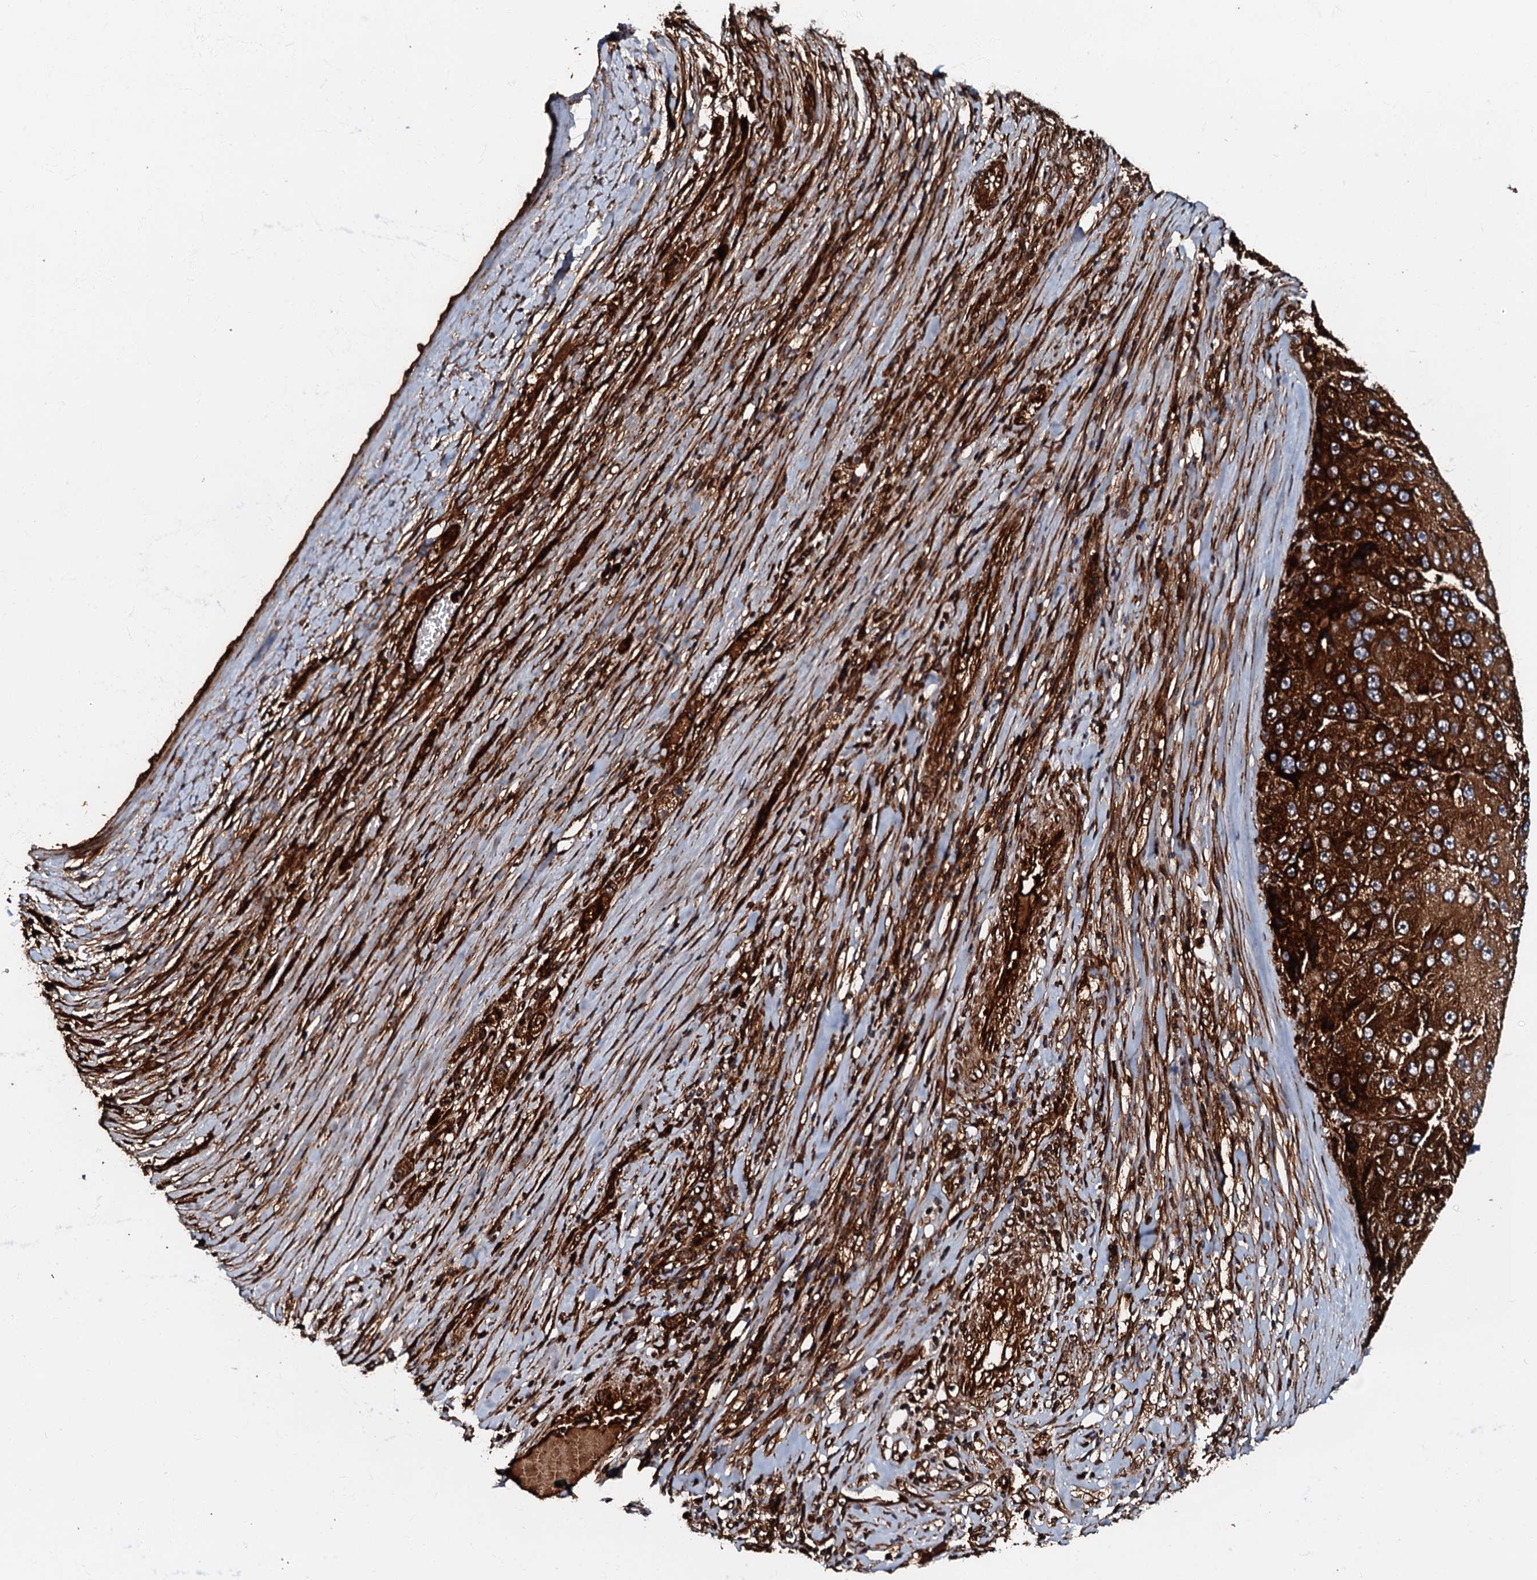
{"staining": {"intensity": "strong", "quantity": ">75%", "location": "cytoplasmic/membranous"}, "tissue": "liver cancer", "cell_type": "Tumor cells", "image_type": "cancer", "snomed": [{"axis": "morphology", "description": "Carcinoma, Hepatocellular, NOS"}, {"axis": "topography", "description": "Liver"}], "caption": "An image of liver cancer stained for a protein demonstrates strong cytoplasmic/membranous brown staining in tumor cells.", "gene": "BLOC1S6", "patient": {"sex": "female", "age": 73}}